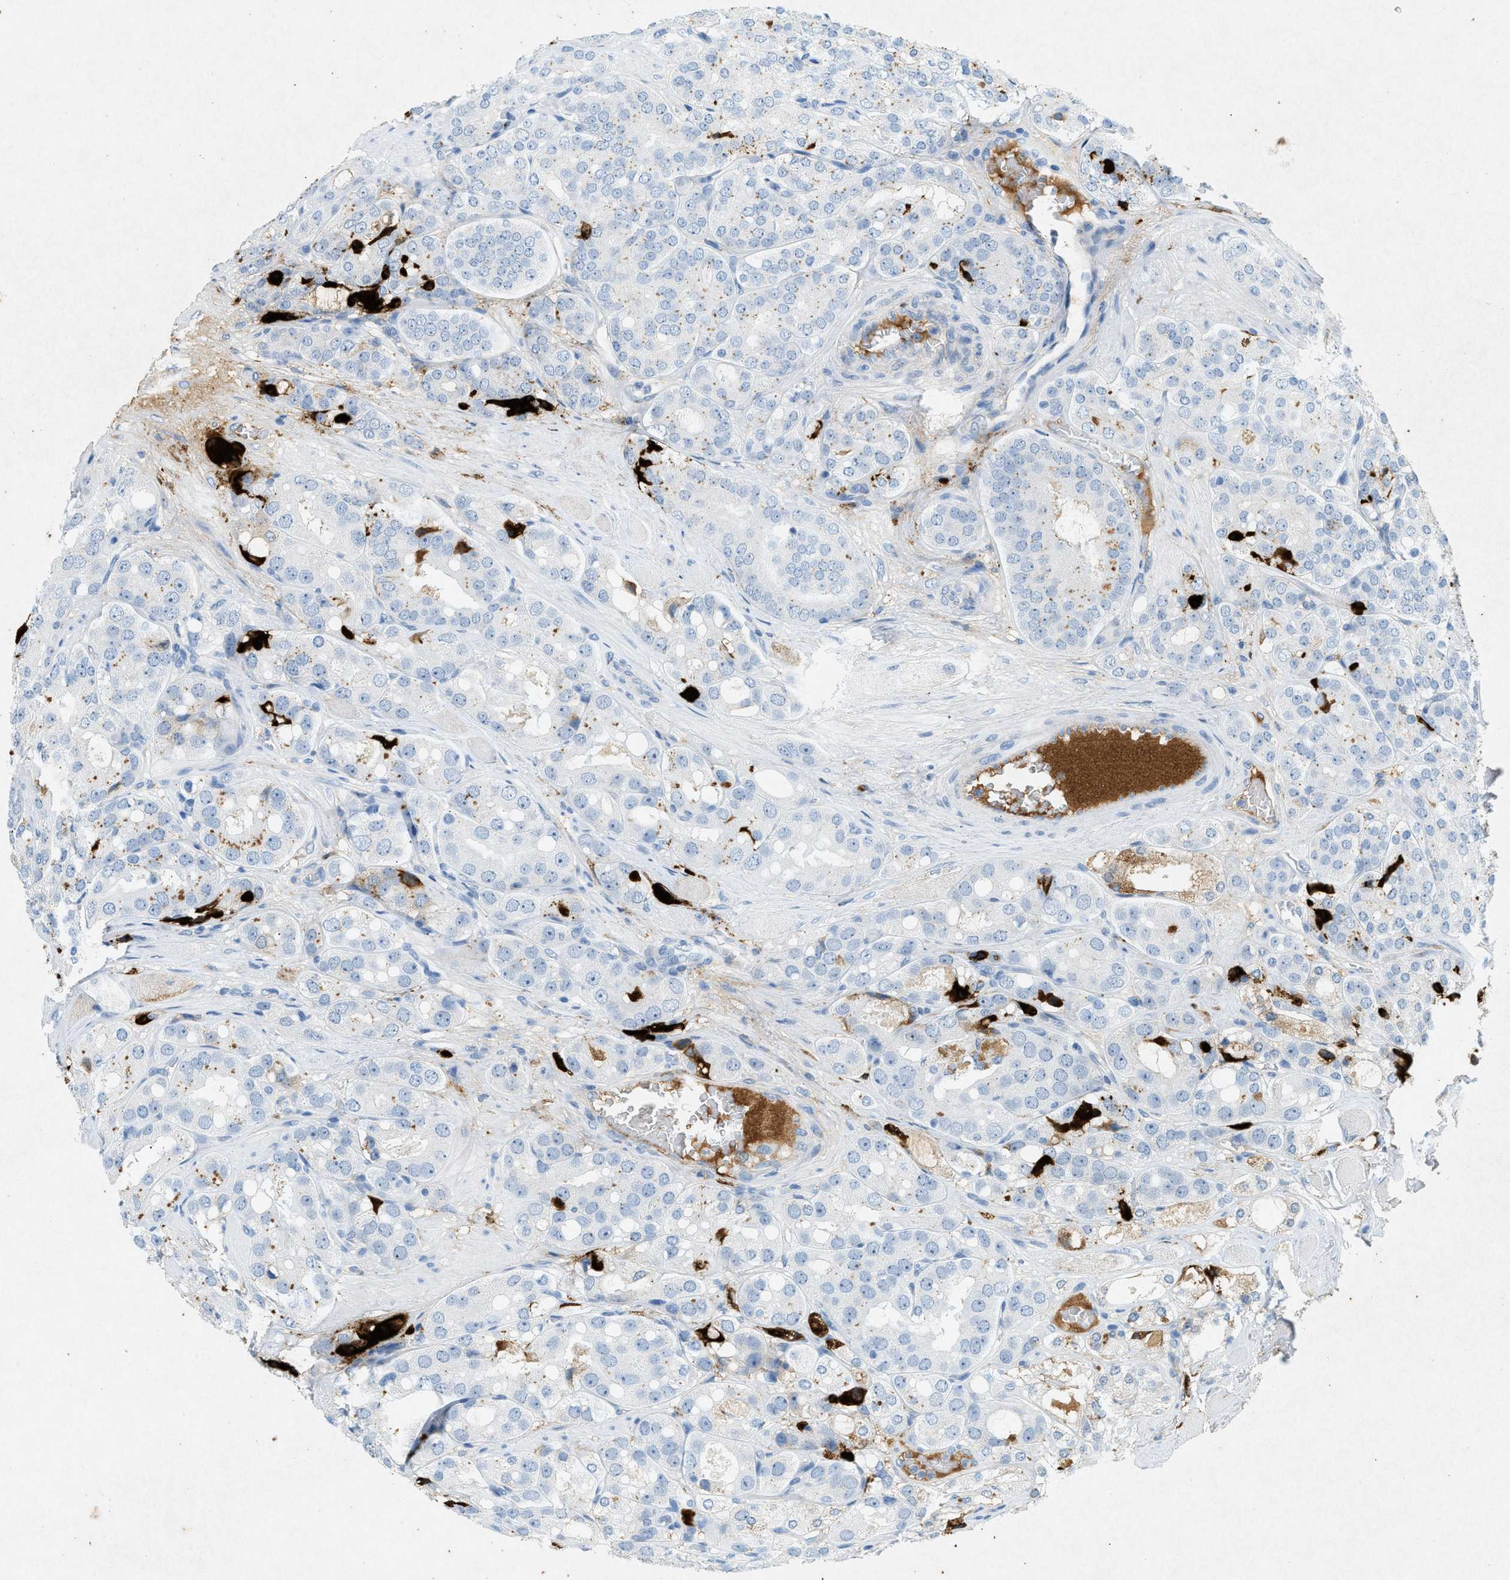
{"staining": {"intensity": "moderate", "quantity": "<25%", "location": "cytoplasmic/membranous"}, "tissue": "prostate cancer", "cell_type": "Tumor cells", "image_type": "cancer", "snomed": [{"axis": "morphology", "description": "Adenocarcinoma, High grade"}, {"axis": "topography", "description": "Prostate"}], "caption": "Prostate high-grade adenocarcinoma stained with a protein marker reveals moderate staining in tumor cells.", "gene": "F2", "patient": {"sex": "male", "age": 65}}